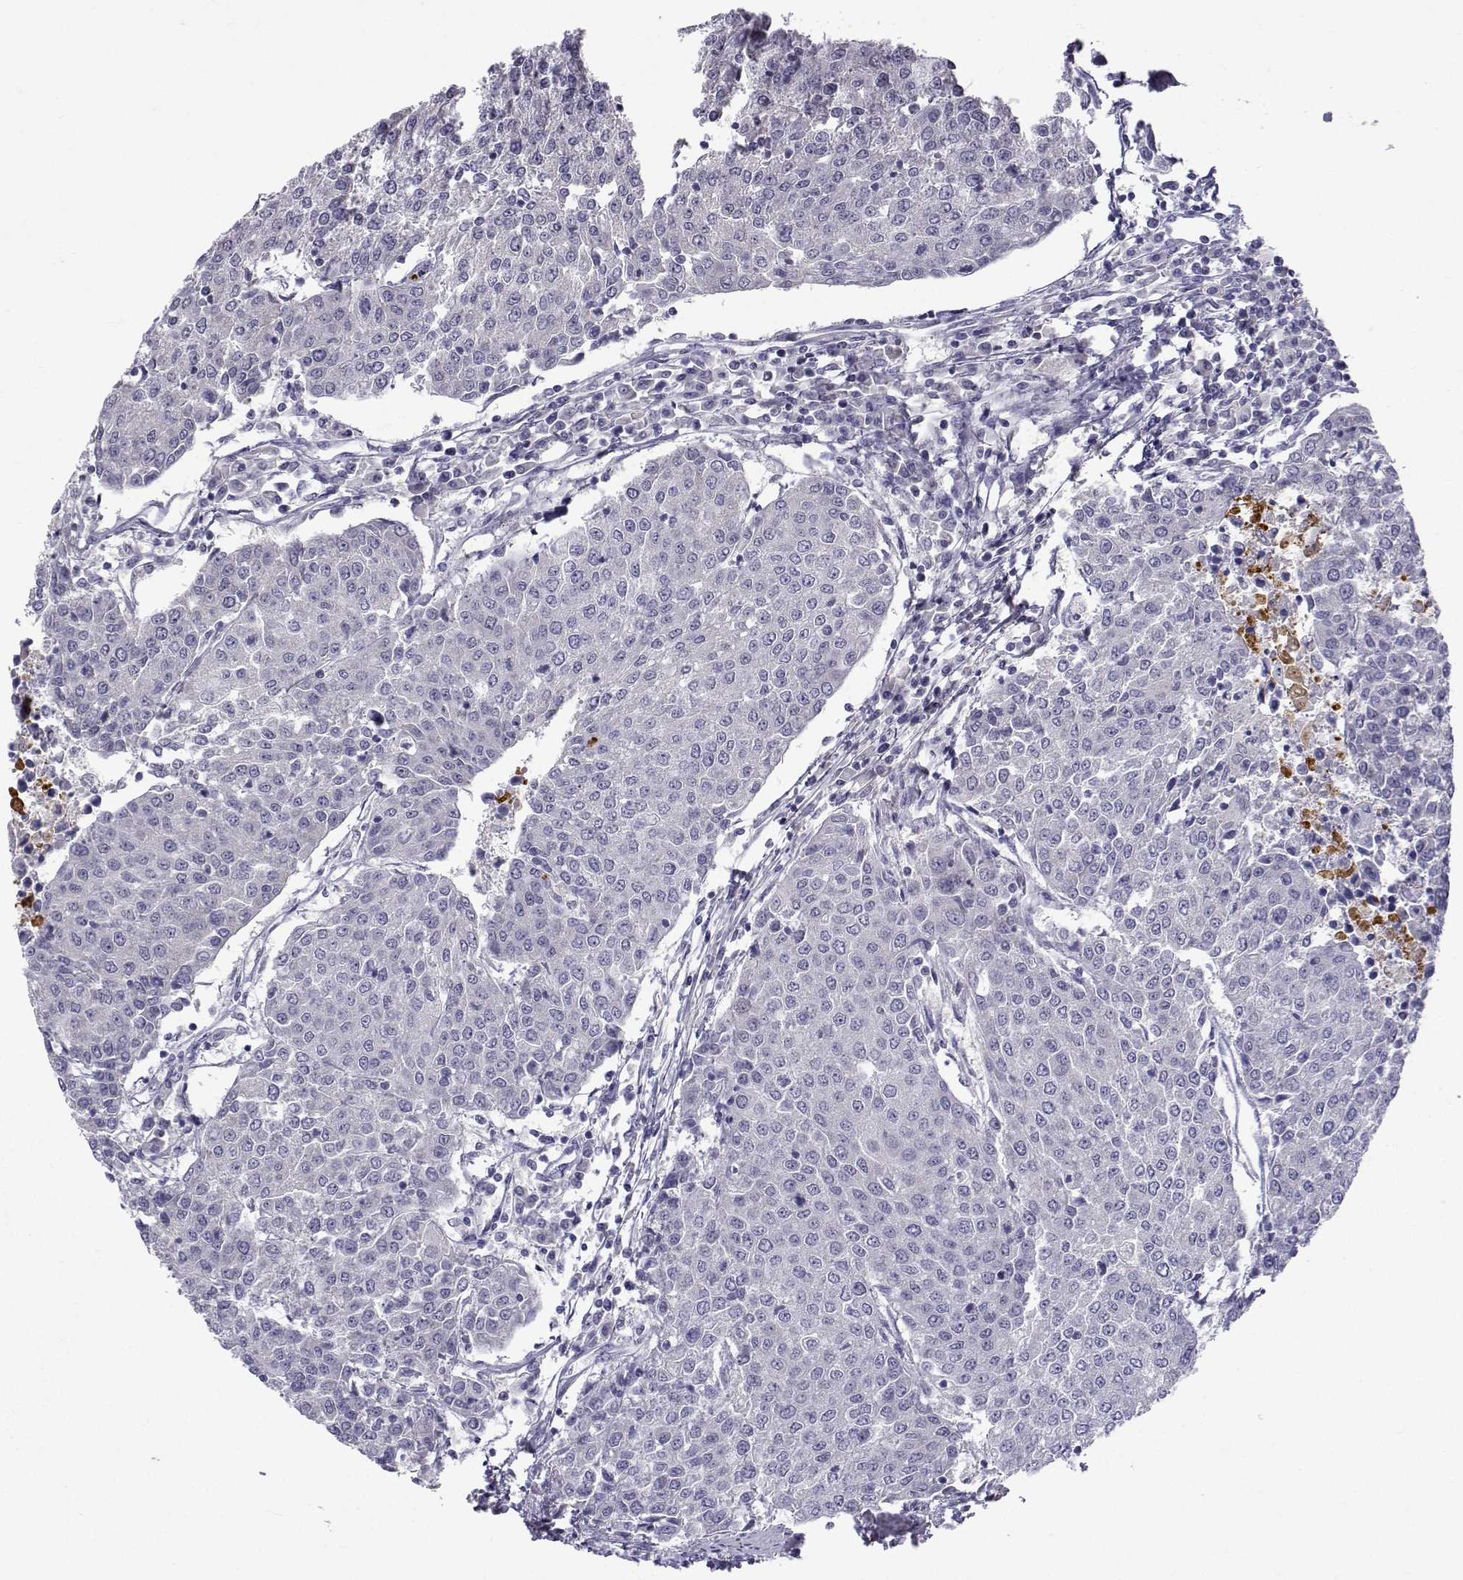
{"staining": {"intensity": "negative", "quantity": "none", "location": "none"}, "tissue": "urothelial cancer", "cell_type": "Tumor cells", "image_type": "cancer", "snomed": [{"axis": "morphology", "description": "Urothelial carcinoma, High grade"}, {"axis": "topography", "description": "Urinary bladder"}], "caption": "An image of human high-grade urothelial carcinoma is negative for staining in tumor cells.", "gene": "SLC6A3", "patient": {"sex": "female", "age": 85}}